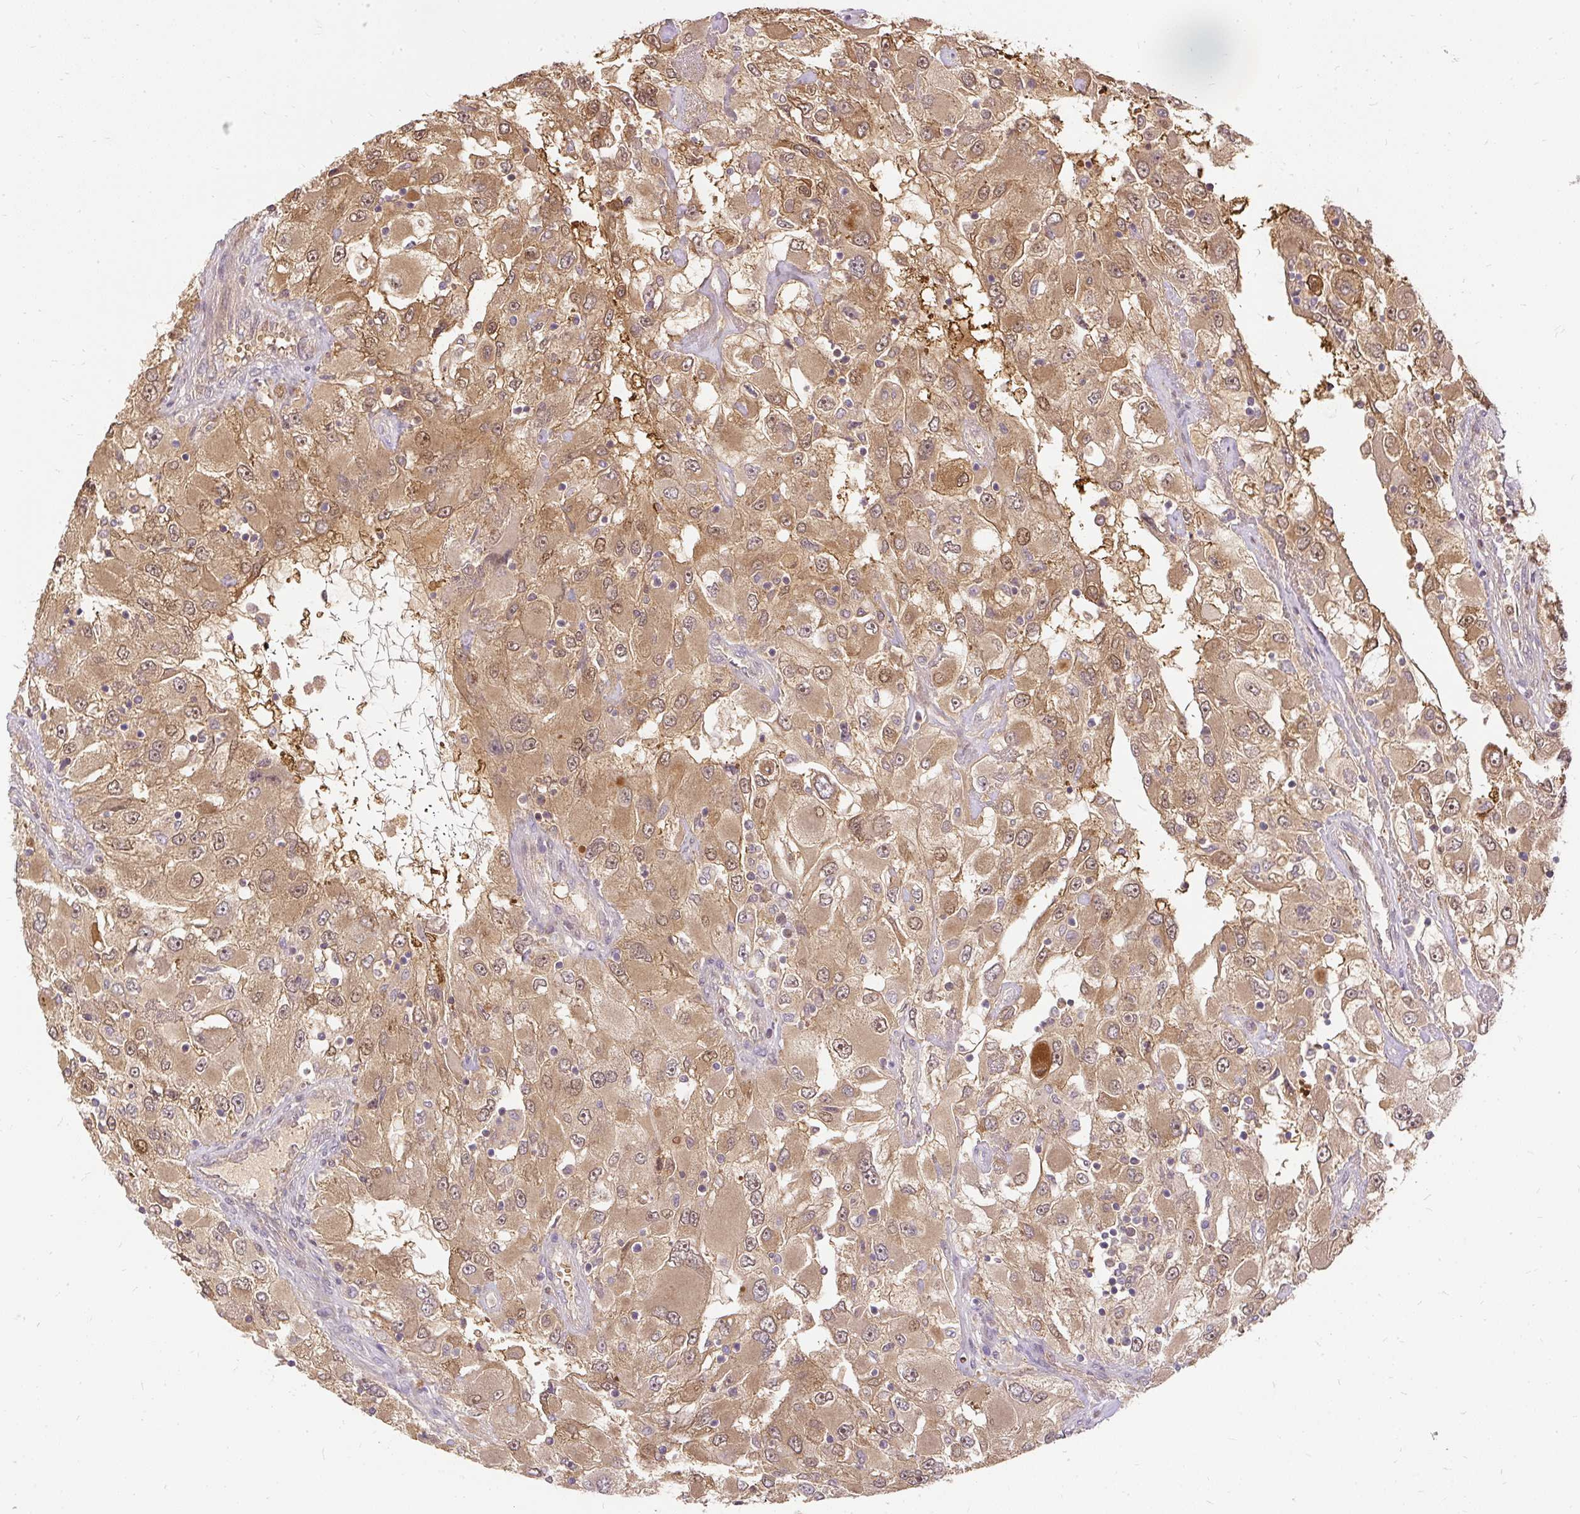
{"staining": {"intensity": "moderate", "quantity": ">75%", "location": "cytoplasmic/membranous,nuclear"}, "tissue": "renal cancer", "cell_type": "Tumor cells", "image_type": "cancer", "snomed": [{"axis": "morphology", "description": "Adenocarcinoma, NOS"}, {"axis": "topography", "description": "Kidney"}], "caption": "A histopathology image showing moderate cytoplasmic/membranous and nuclear staining in approximately >75% of tumor cells in renal cancer, as visualized by brown immunohistochemical staining.", "gene": "AP5S1", "patient": {"sex": "female", "age": 52}}